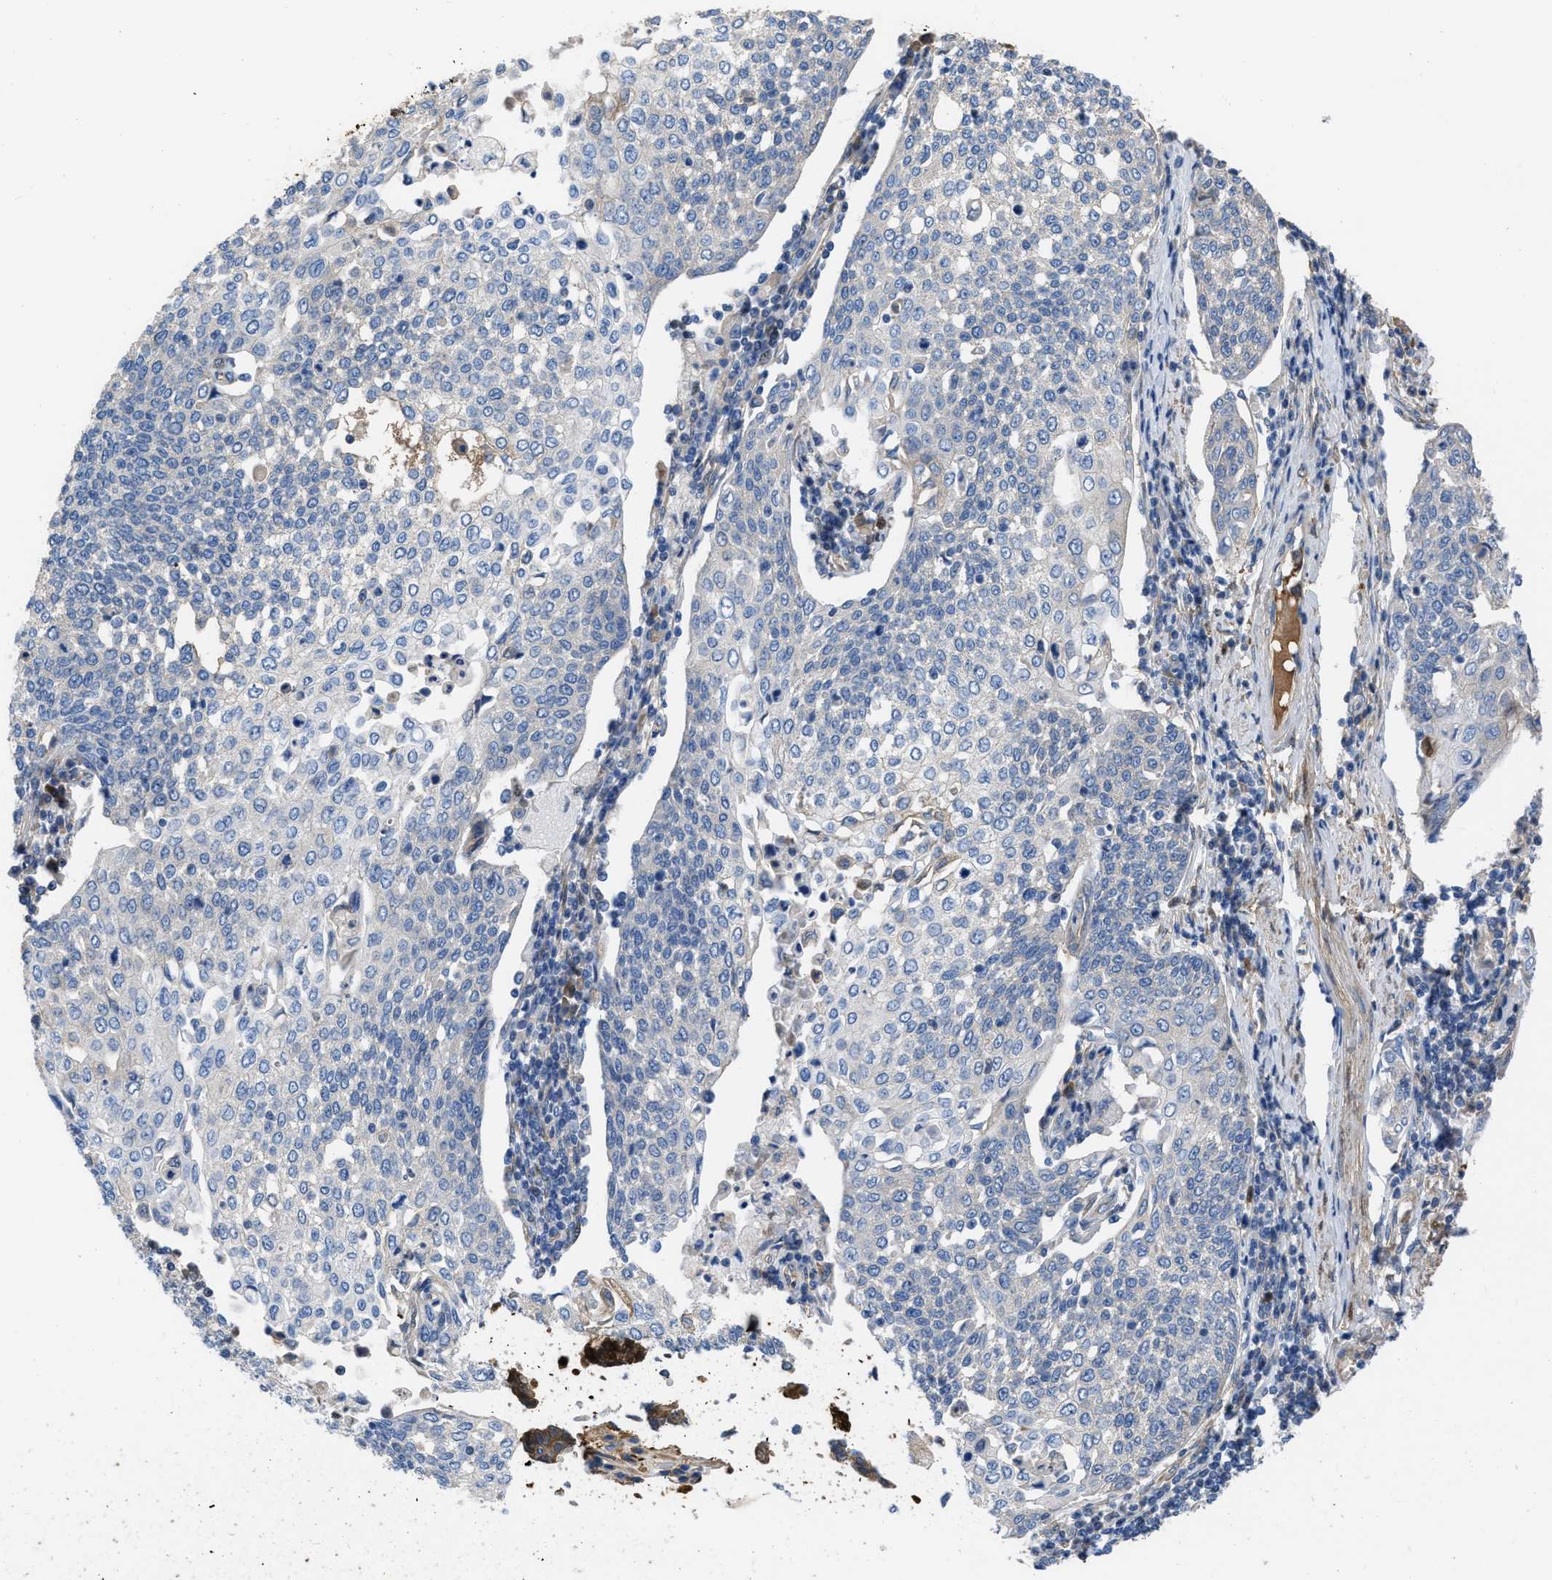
{"staining": {"intensity": "weak", "quantity": "<25%", "location": "cytoplasmic/membranous"}, "tissue": "cervical cancer", "cell_type": "Tumor cells", "image_type": "cancer", "snomed": [{"axis": "morphology", "description": "Squamous cell carcinoma, NOS"}, {"axis": "topography", "description": "Cervix"}], "caption": "Squamous cell carcinoma (cervical) was stained to show a protein in brown. There is no significant staining in tumor cells.", "gene": "TRIOBP", "patient": {"sex": "female", "age": 34}}